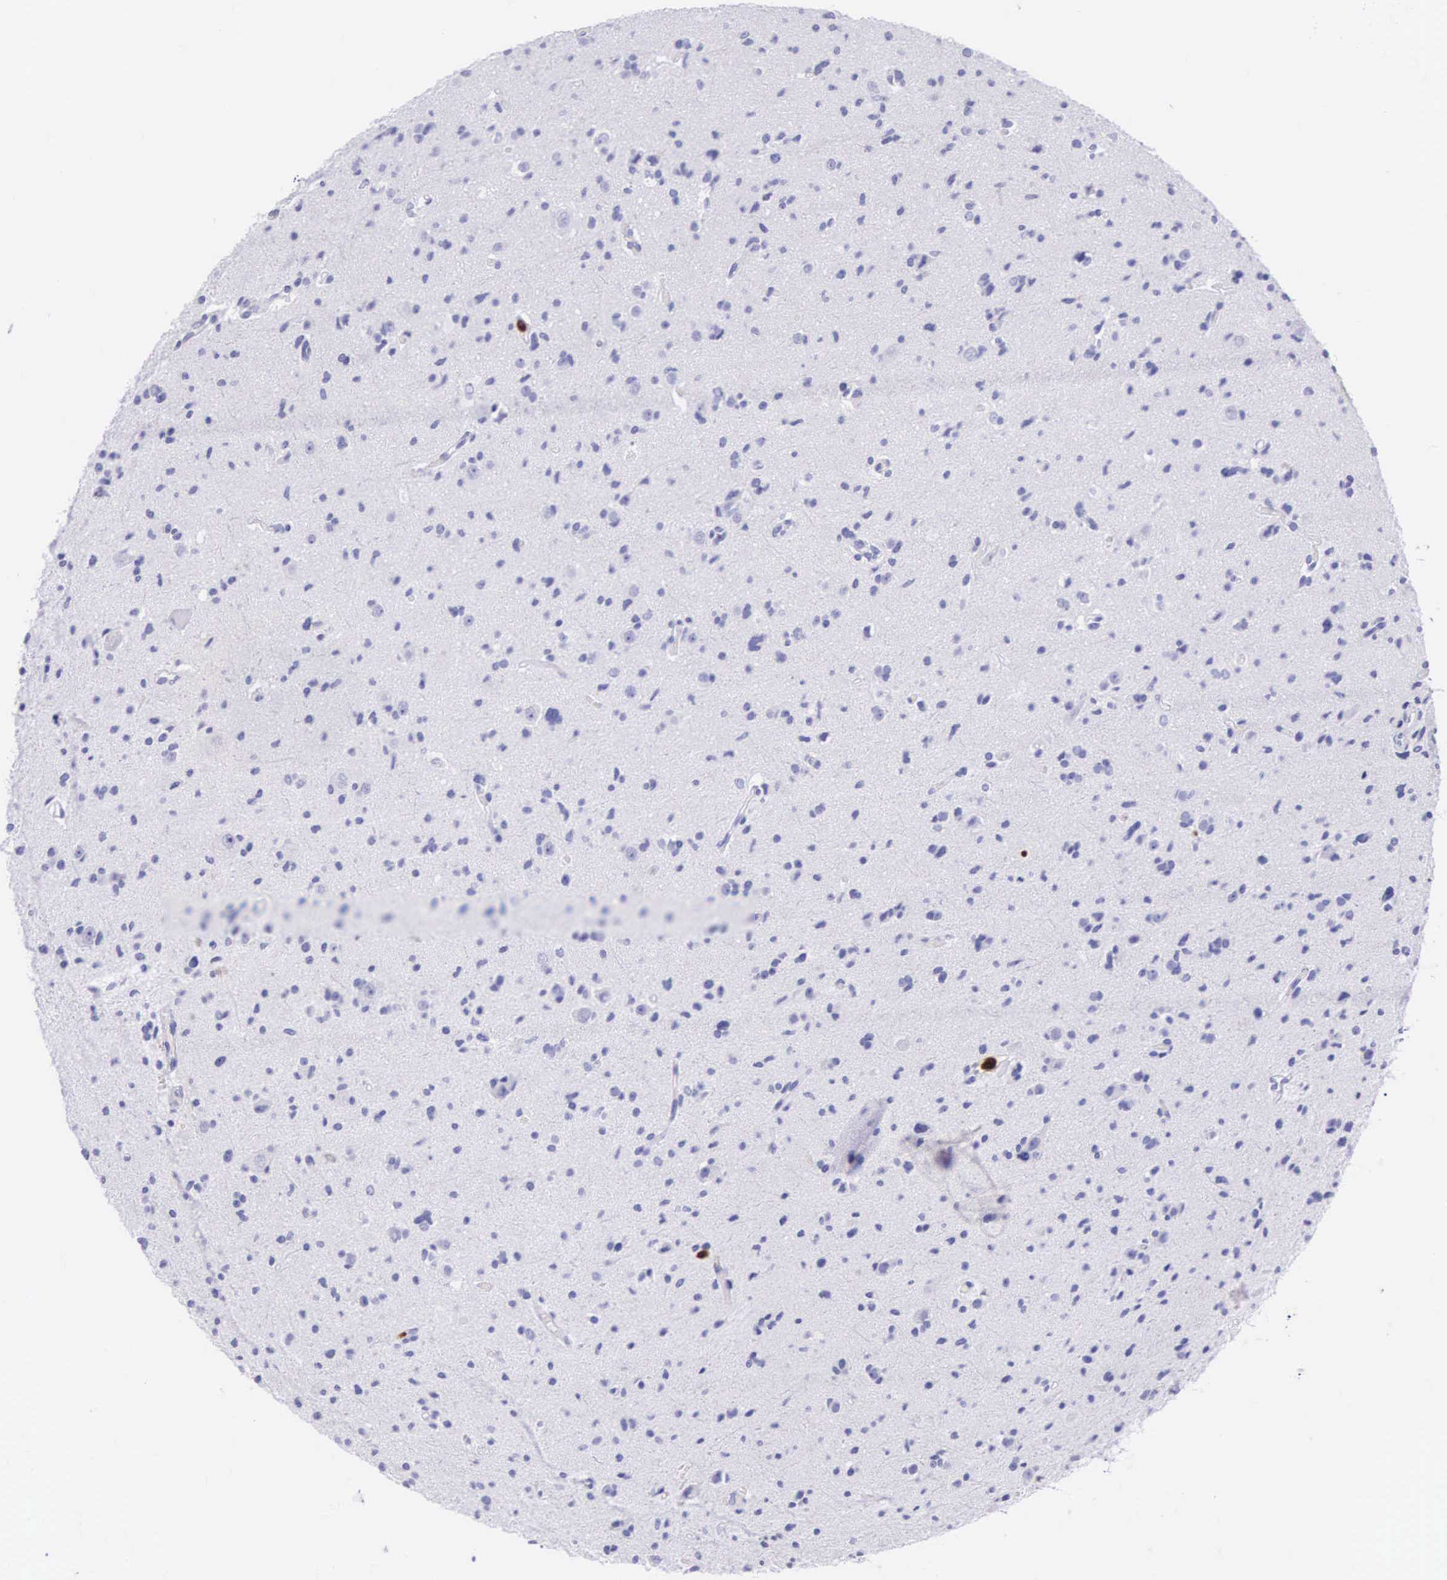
{"staining": {"intensity": "negative", "quantity": "none", "location": "none"}, "tissue": "glioma", "cell_type": "Tumor cells", "image_type": "cancer", "snomed": [{"axis": "morphology", "description": "Glioma, malignant, Low grade"}, {"axis": "topography", "description": "Brain"}], "caption": "This micrograph is of malignant glioma (low-grade) stained with immunohistochemistry to label a protein in brown with the nuclei are counter-stained blue. There is no staining in tumor cells. (DAB immunohistochemistry (IHC) visualized using brightfield microscopy, high magnification).", "gene": "FCN1", "patient": {"sex": "female", "age": 46}}